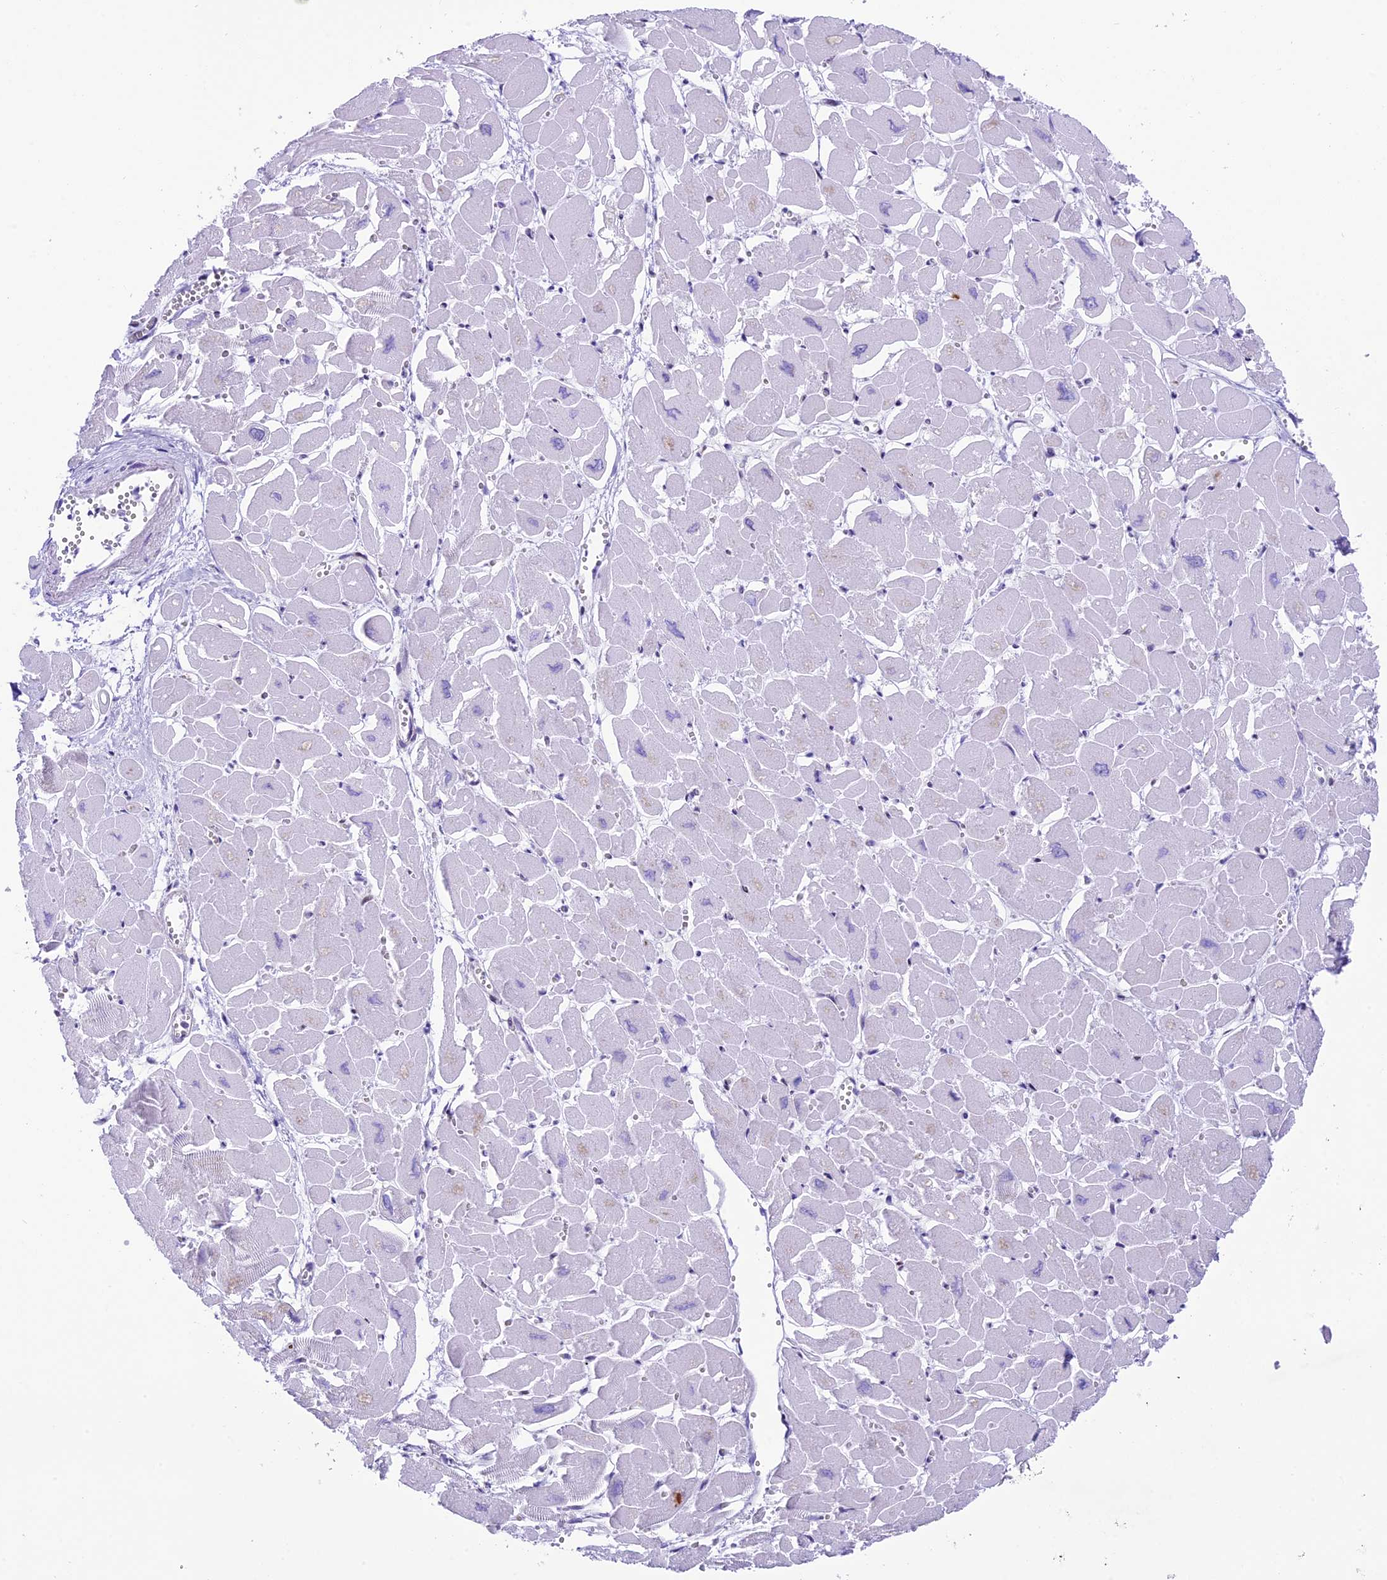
{"staining": {"intensity": "negative", "quantity": "none", "location": "none"}, "tissue": "heart muscle", "cell_type": "Cardiomyocytes", "image_type": "normal", "snomed": [{"axis": "morphology", "description": "Normal tissue, NOS"}, {"axis": "topography", "description": "Heart"}], "caption": "Protein analysis of benign heart muscle reveals no significant positivity in cardiomyocytes.", "gene": "RPS6KB1", "patient": {"sex": "male", "age": 54}}